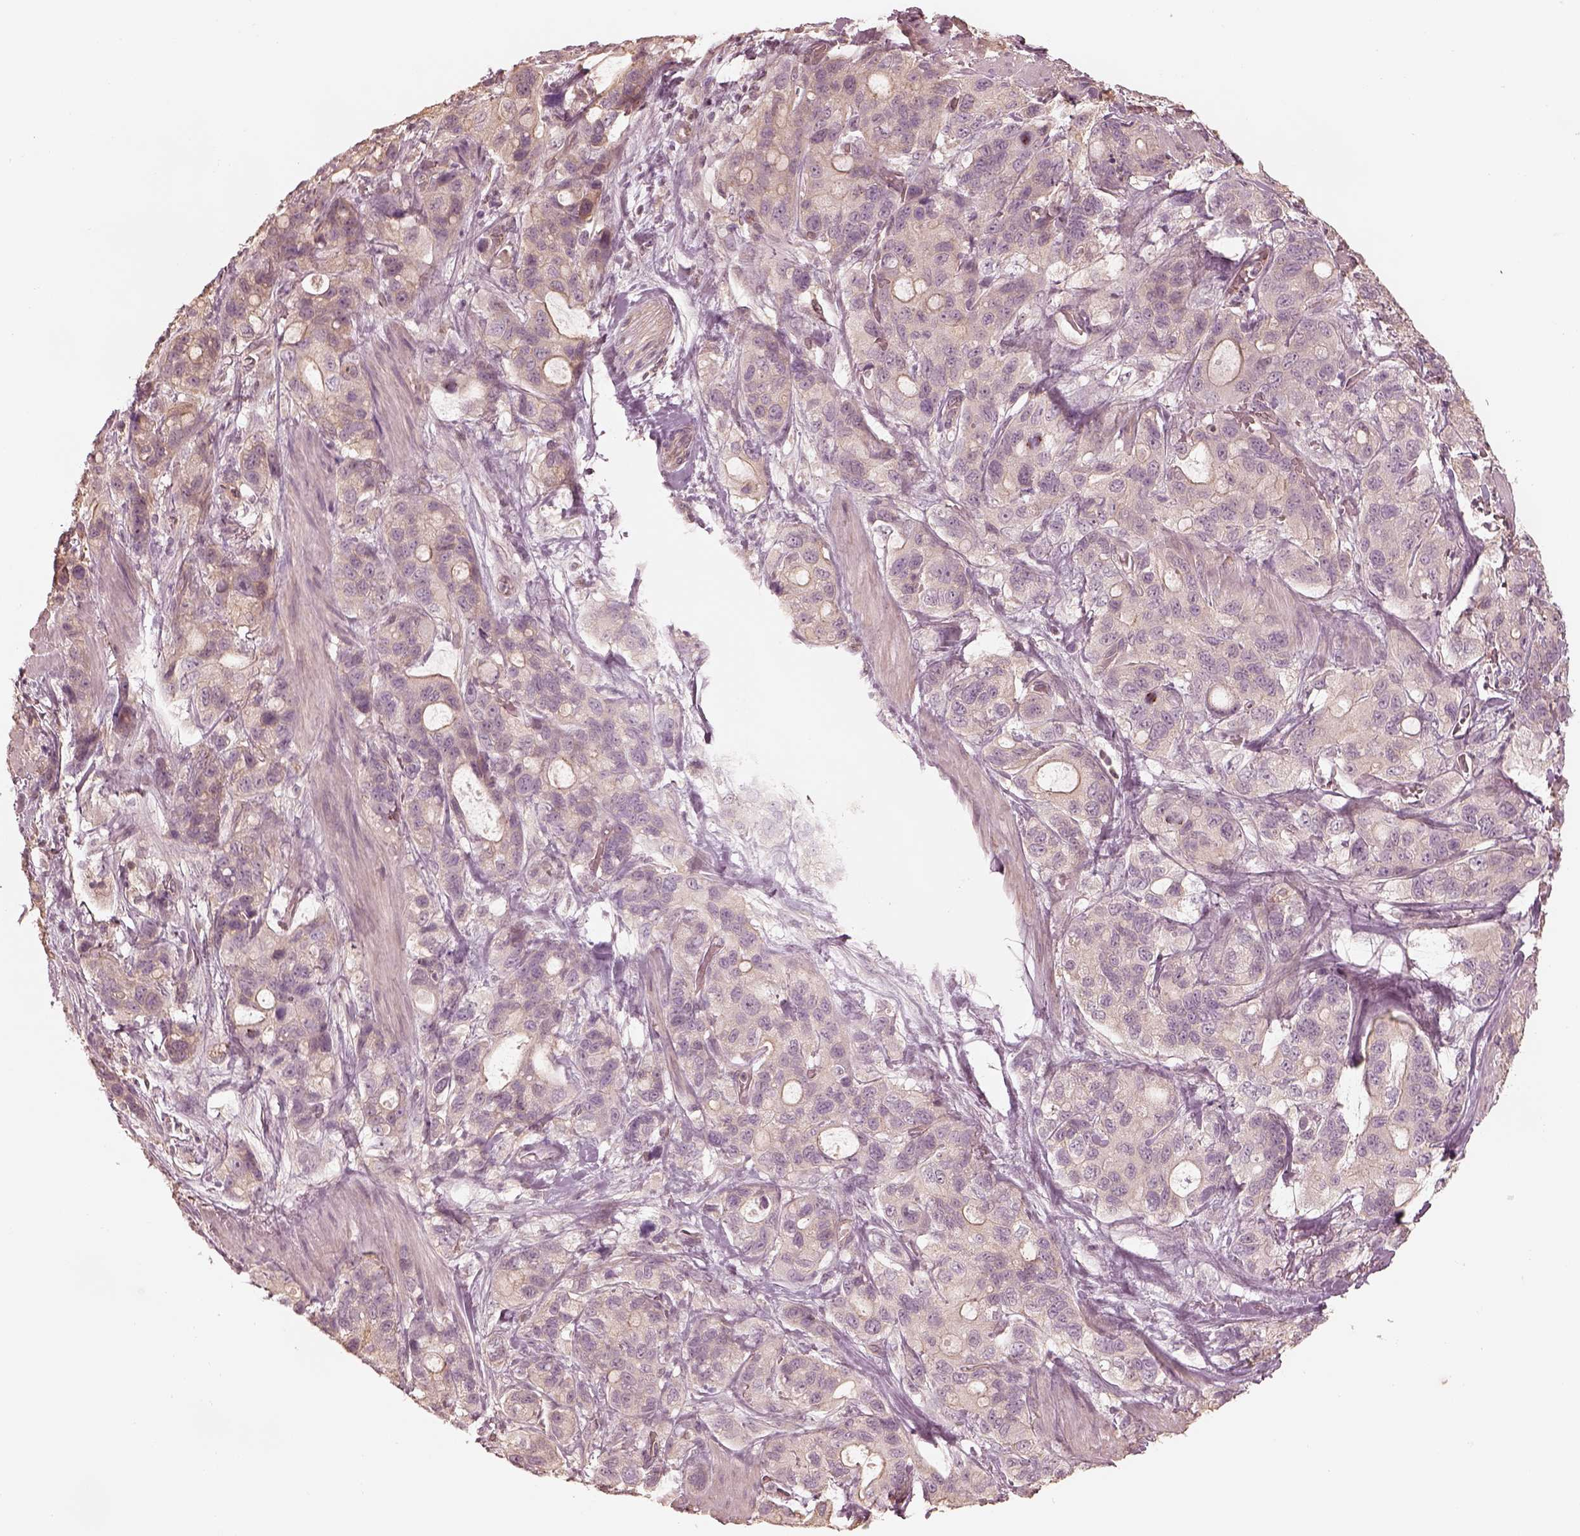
{"staining": {"intensity": "negative", "quantity": "none", "location": "none"}, "tissue": "stomach cancer", "cell_type": "Tumor cells", "image_type": "cancer", "snomed": [{"axis": "morphology", "description": "Adenocarcinoma, NOS"}, {"axis": "topography", "description": "Stomach"}], "caption": "This photomicrograph is of stomach cancer (adenocarcinoma) stained with immunohistochemistry (IHC) to label a protein in brown with the nuclei are counter-stained blue. There is no staining in tumor cells. (DAB immunohistochemistry visualized using brightfield microscopy, high magnification).", "gene": "KIF5C", "patient": {"sex": "male", "age": 63}}